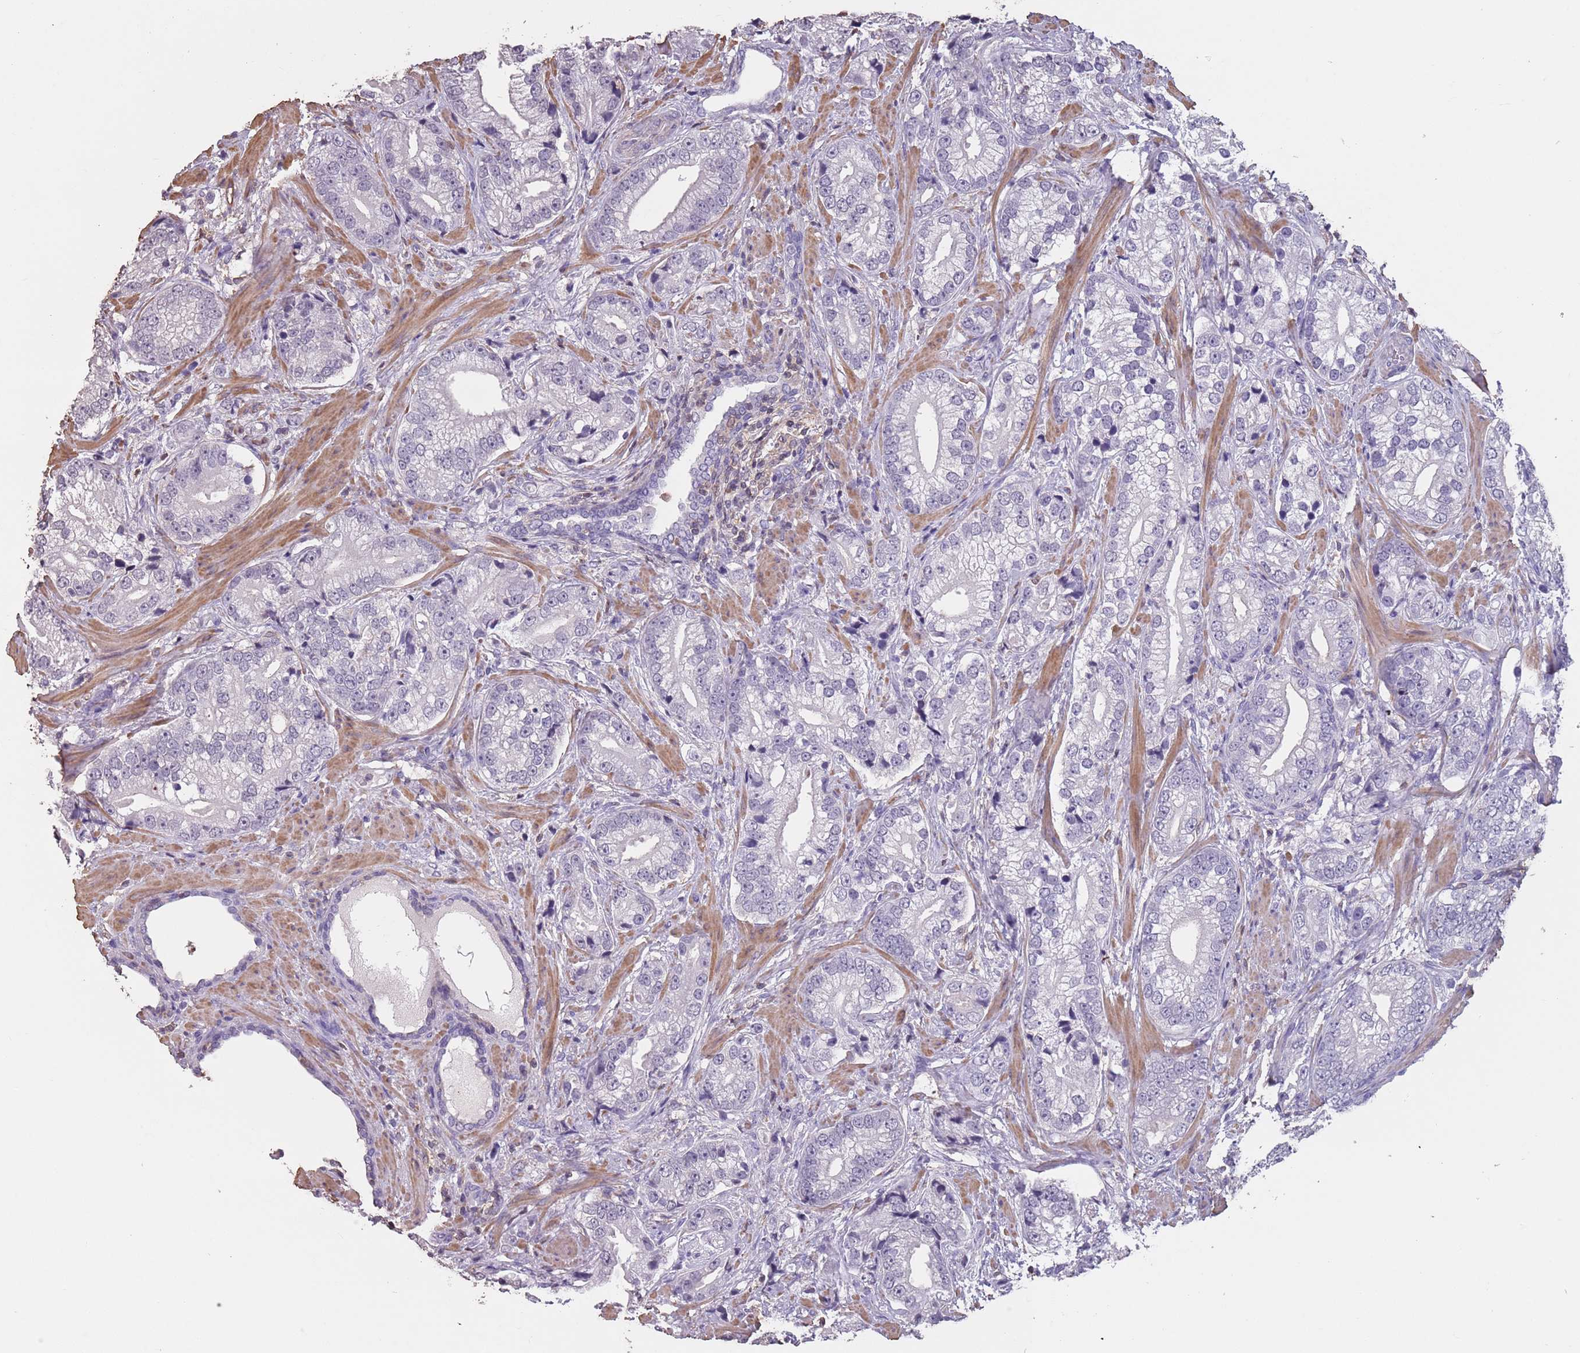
{"staining": {"intensity": "negative", "quantity": "none", "location": "none"}, "tissue": "prostate cancer", "cell_type": "Tumor cells", "image_type": "cancer", "snomed": [{"axis": "morphology", "description": "Adenocarcinoma, High grade"}, {"axis": "topography", "description": "Prostate"}], "caption": "Protein analysis of prostate cancer (high-grade adenocarcinoma) shows no significant positivity in tumor cells.", "gene": "SUN5", "patient": {"sex": "male", "age": 75}}